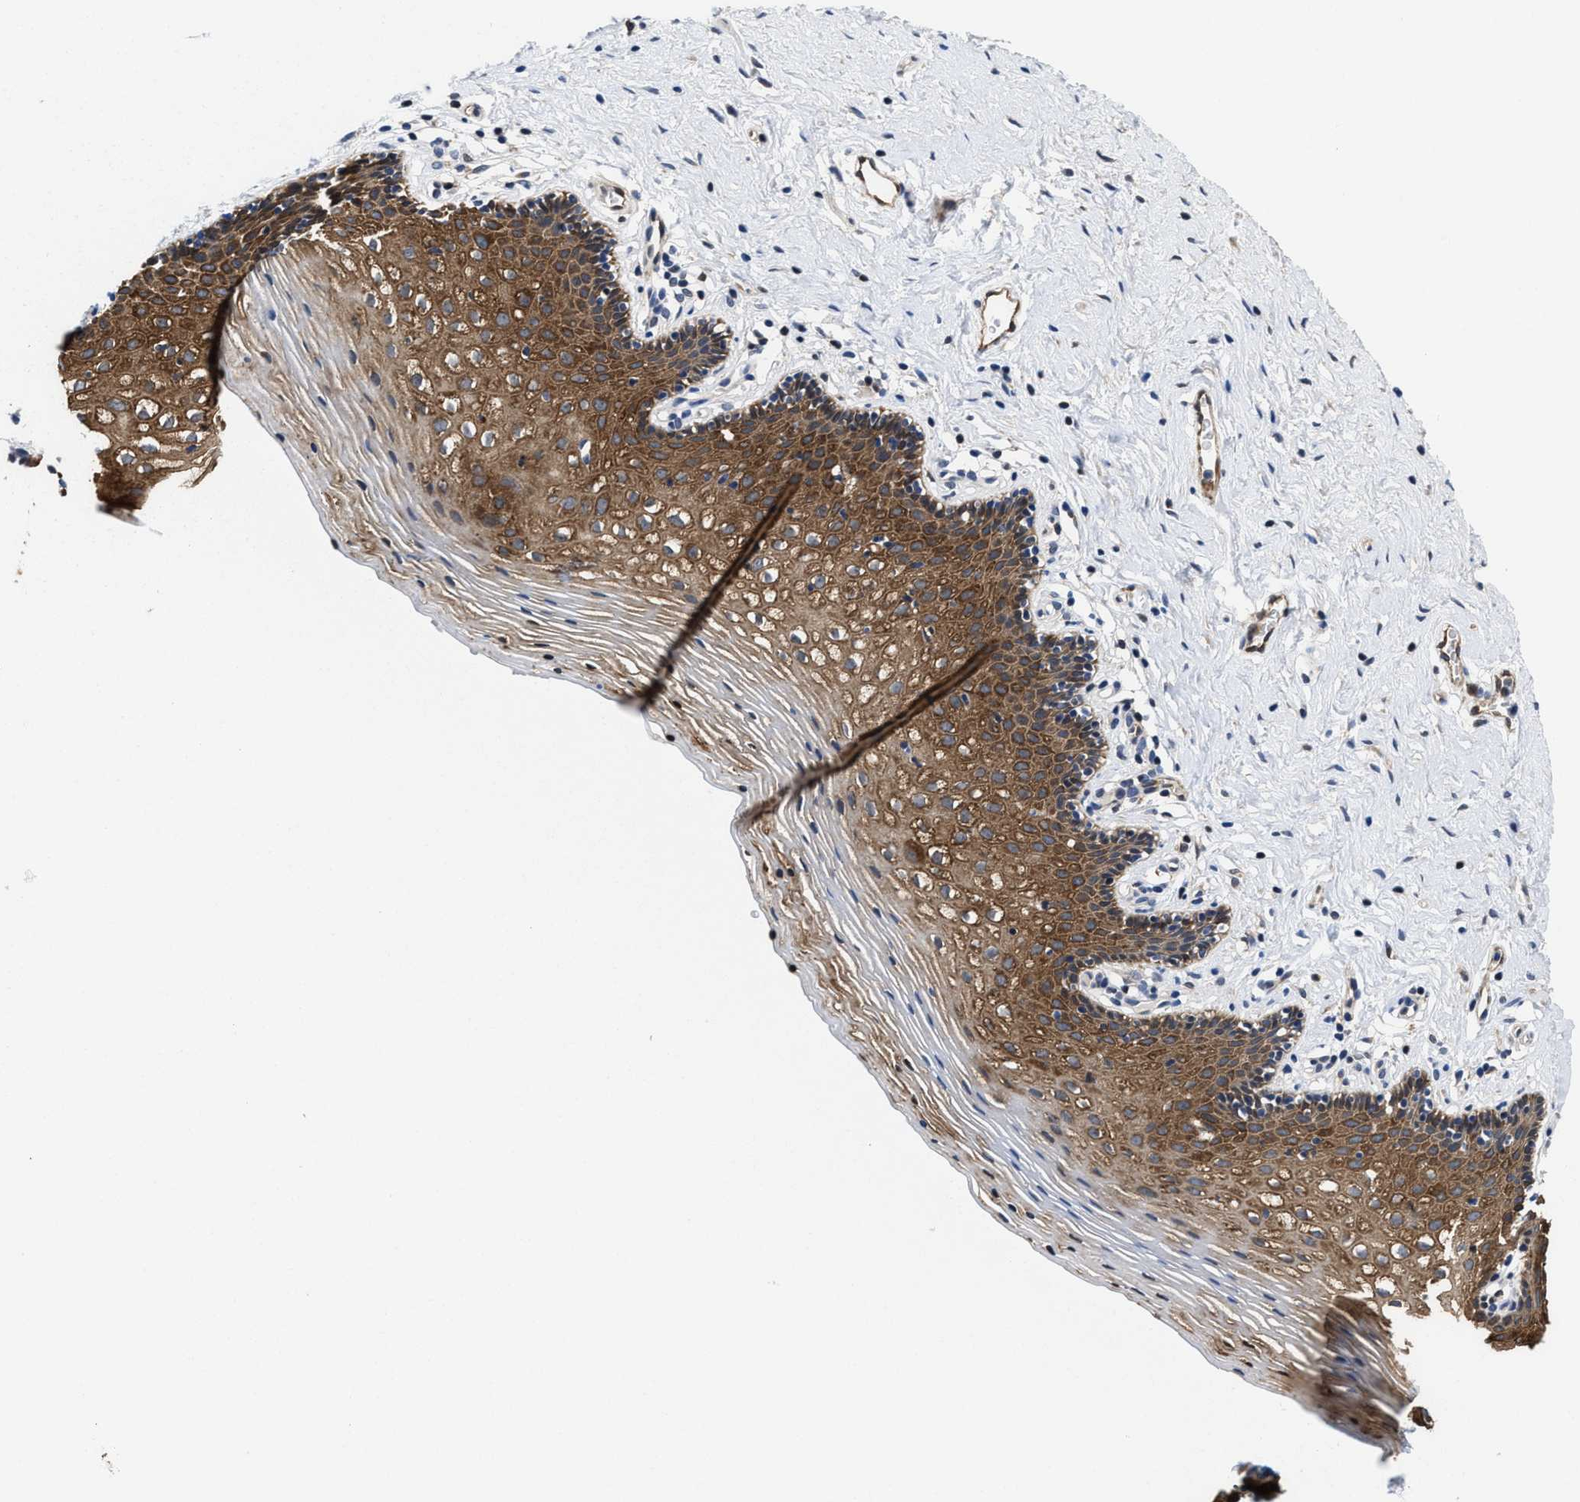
{"staining": {"intensity": "moderate", "quantity": ">75%", "location": "cytoplasmic/membranous"}, "tissue": "vagina", "cell_type": "Squamous epithelial cells", "image_type": "normal", "snomed": [{"axis": "morphology", "description": "Normal tissue, NOS"}, {"axis": "topography", "description": "Vagina"}], "caption": "Moderate cytoplasmic/membranous expression for a protein is present in about >75% of squamous epithelial cells of benign vagina using immunohistochemistry.", "gene": "KIF12", "patient": {"sex": "female", "age": 32}}